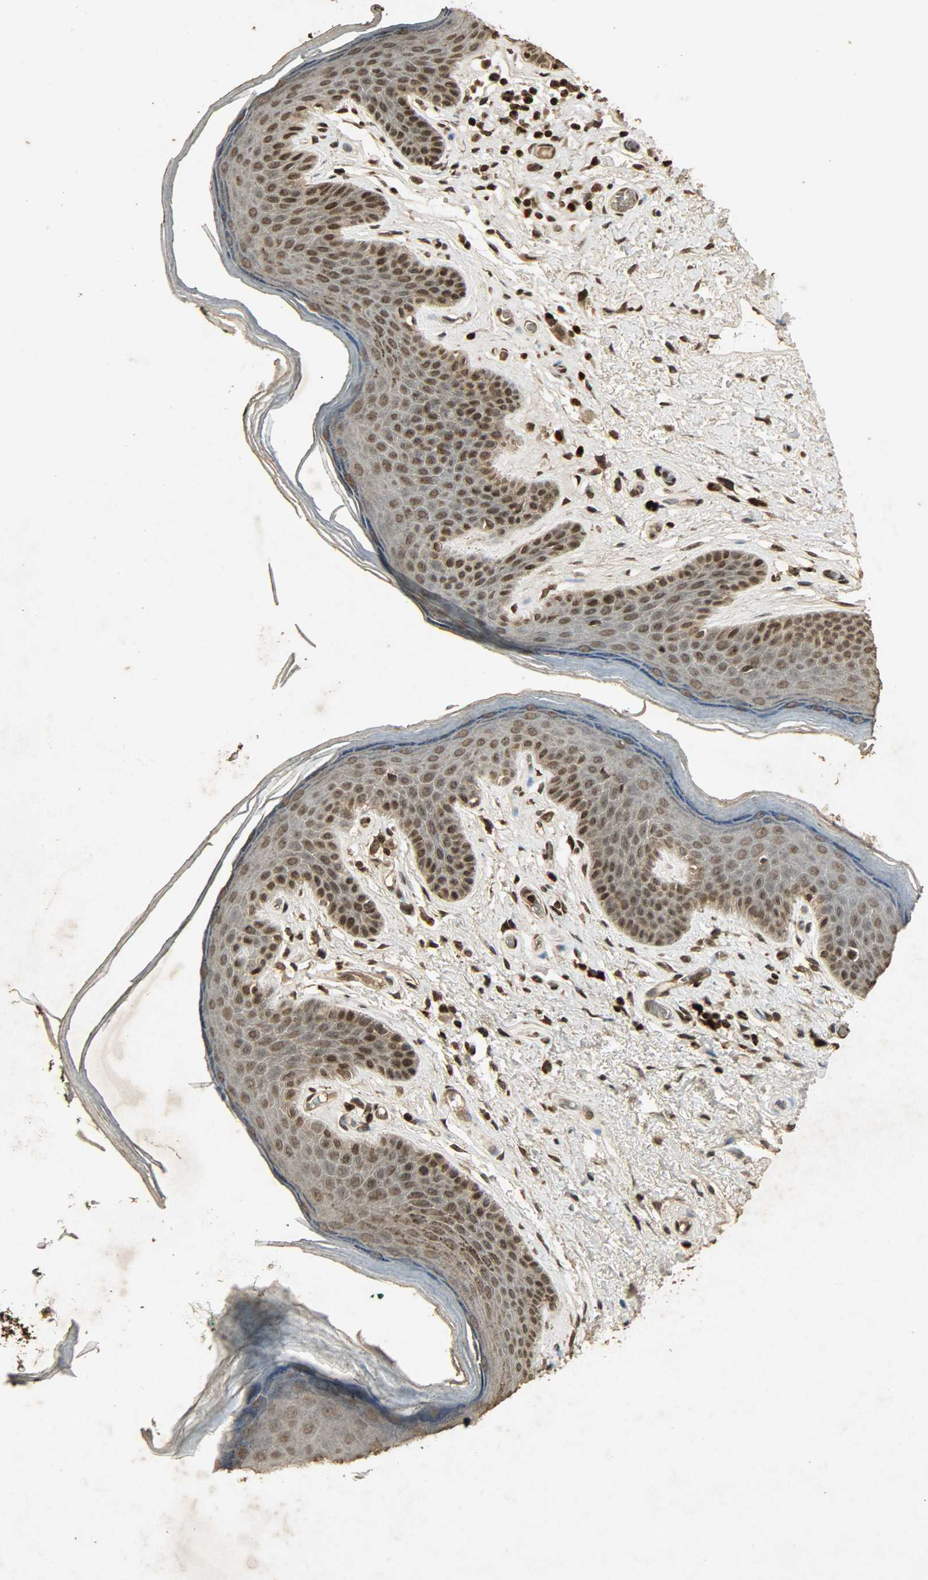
{"staining": {"intensity": "strong", "quantity": ">75%", "location": "nuclear"}, "tissue": "skin", "cell_type": "Epidermal cells", "image_type": "normal", "snomed": [{"axis": "morphology", "description": "Normal tissue, NOS"}, {"axis": "topography", "description": "Anal"}], "caption": "Skin stained for a protein demonstrates strong nuclear positivity in epidermal cells.", "gene": "PPP3R1", "patient": {"sex": "male", "age": 74}}